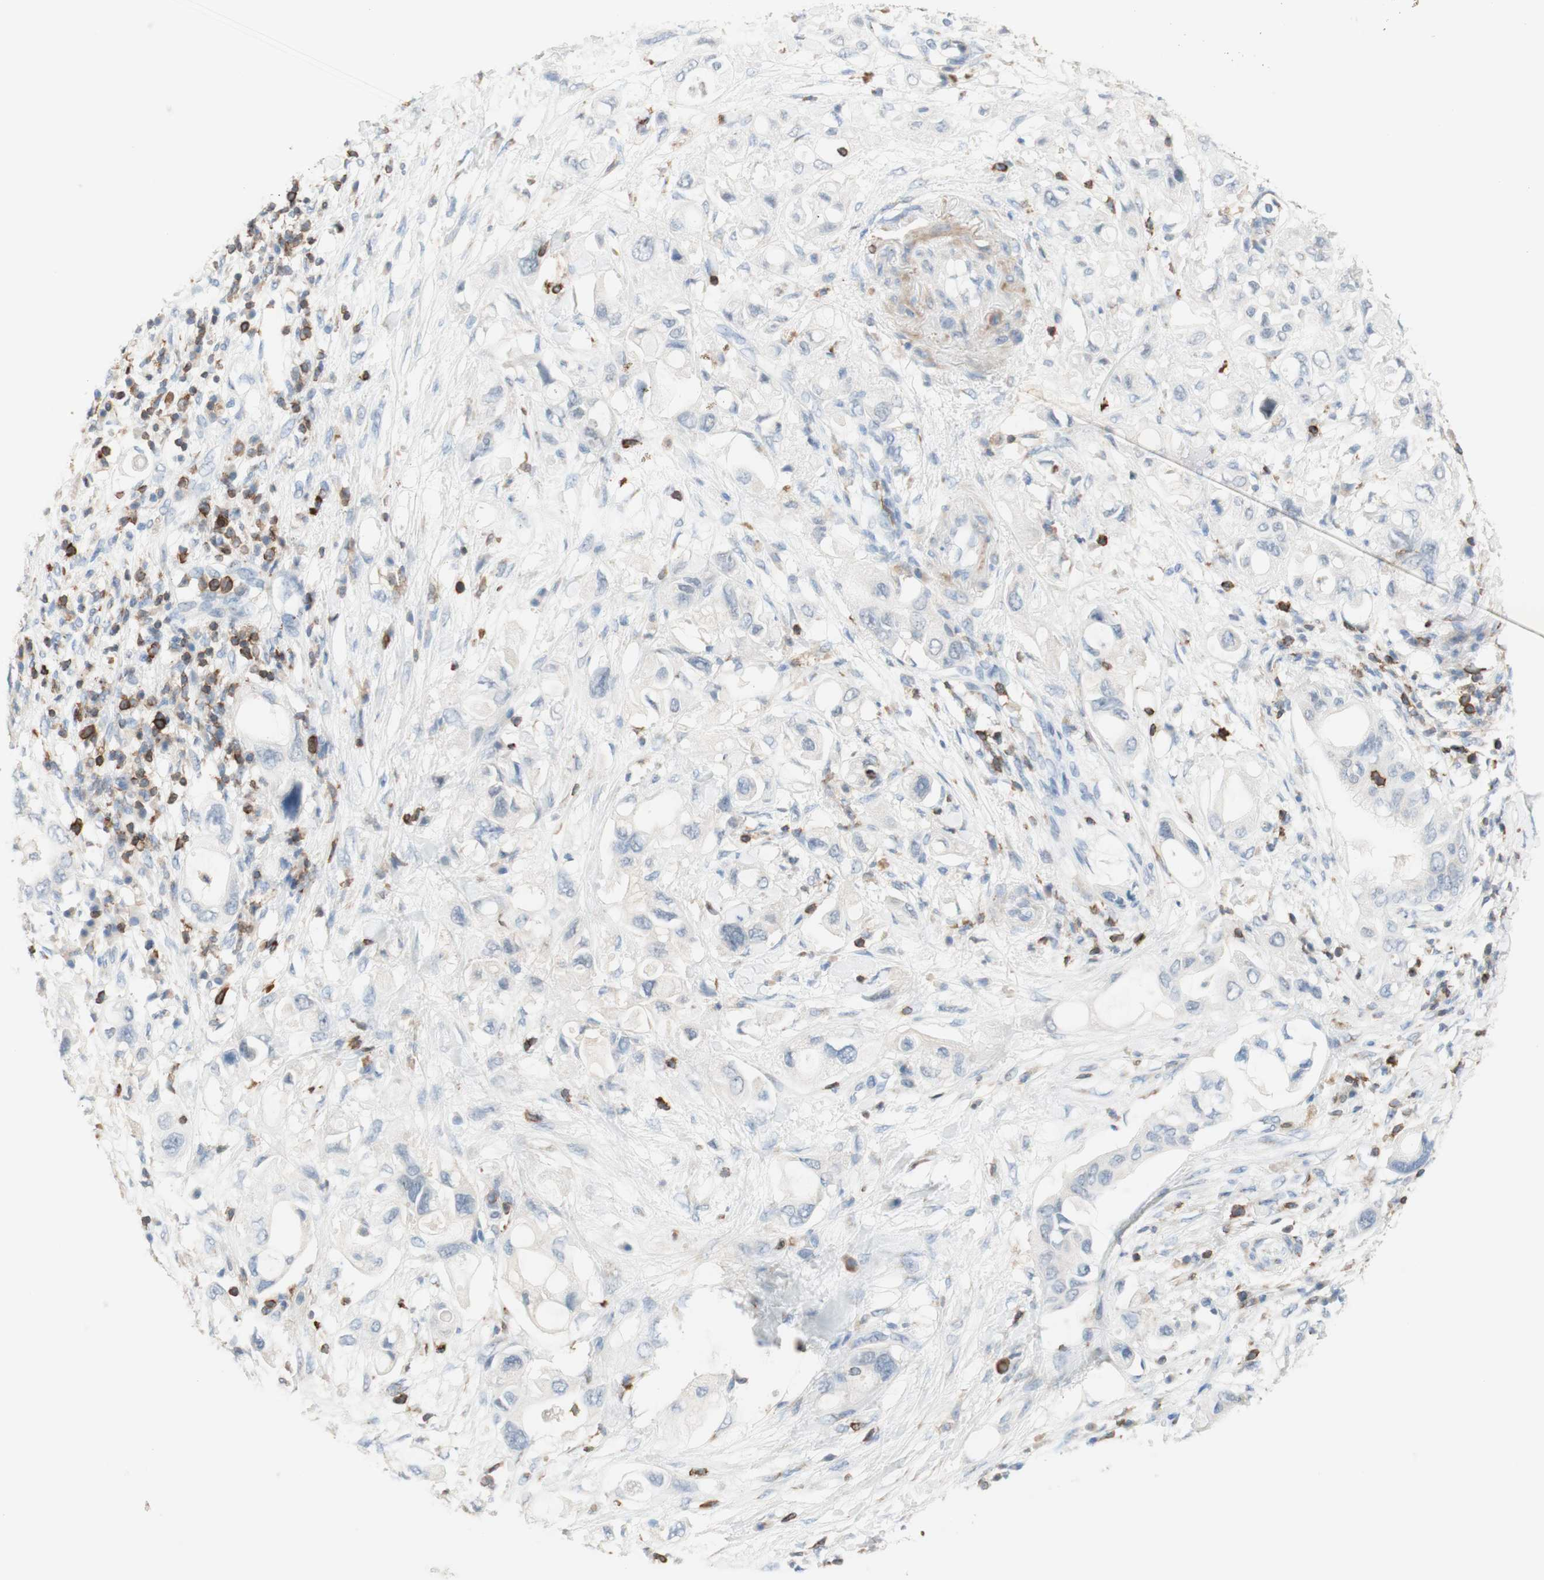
{"staining": {"intensity": "negative", "quantity": "none", "location": "none"}, "tissue": "pancreatic cancer", "cell_type": "Tumor cells", "image_type": "cancer", "snomed": [{"axis": "morphology", "description": "Adenocarcinoma, NOS"}, {"axis": "topography", "description": "Pancreas"}], "caption": "There is no significant expression in tumor cells of pancreatic adenocarcinoma.", "gene": "SPINK6", "patient": {"sex": "female", "age": 56}}